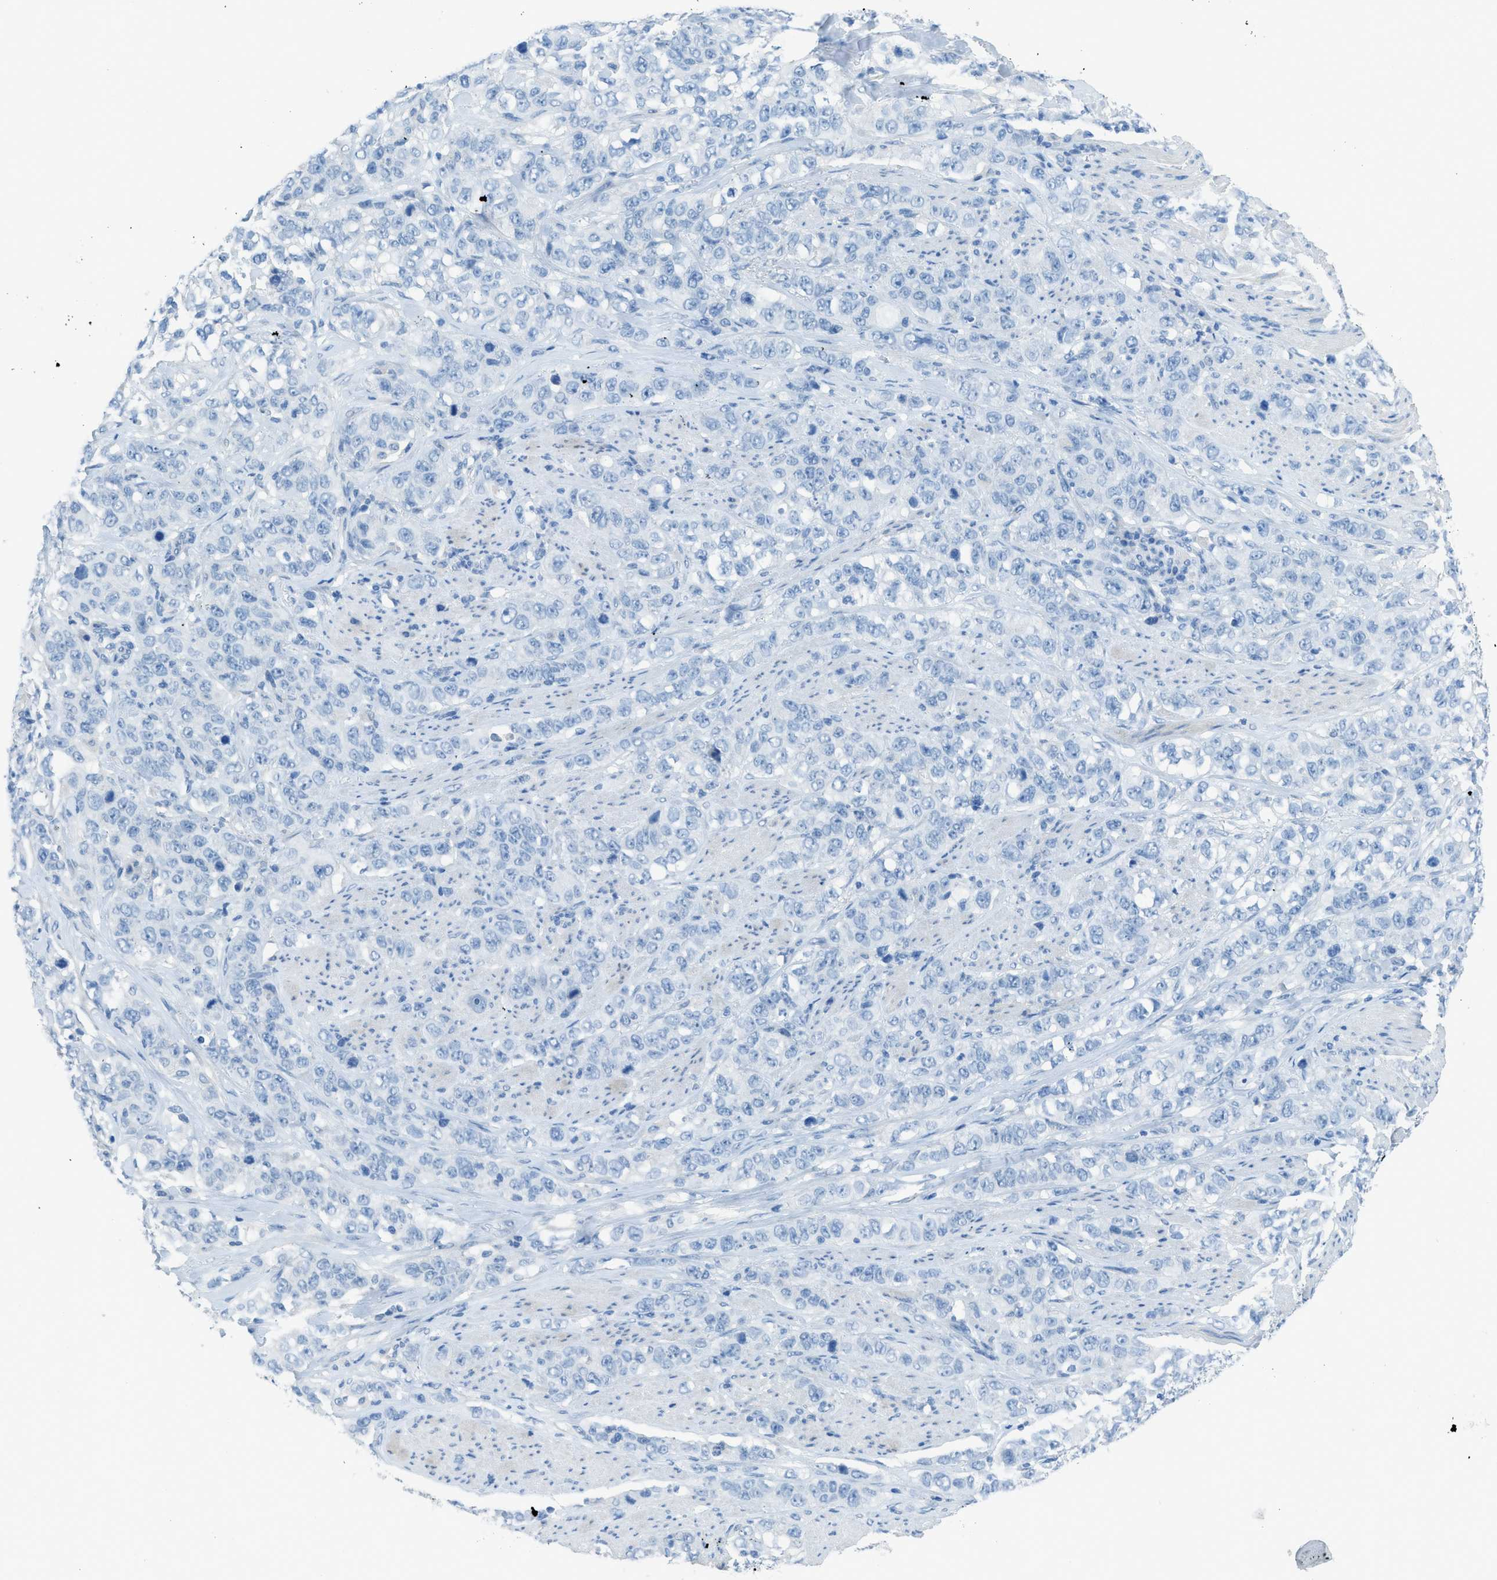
{"staining": {"intensity": "negative", "quantity": "none", "location": "none"}, "tissue": "stomach cancer", "cell_type": "Tumor cells", "image_type": "cancer", "snomed": [{"axis": "morphology", "description": "Adenocarcinoma, NOS"}, {"axis": "topography", "description": "Stomach"}], "caption": "Immunohistochemistry photomicrograph of stomach cancer (adenocarcinoma) stained for a protein (brown), which displays no positivity in tumor cells.", "gene": "ACAN", "patient": {"sex": "male", "age": 48}}